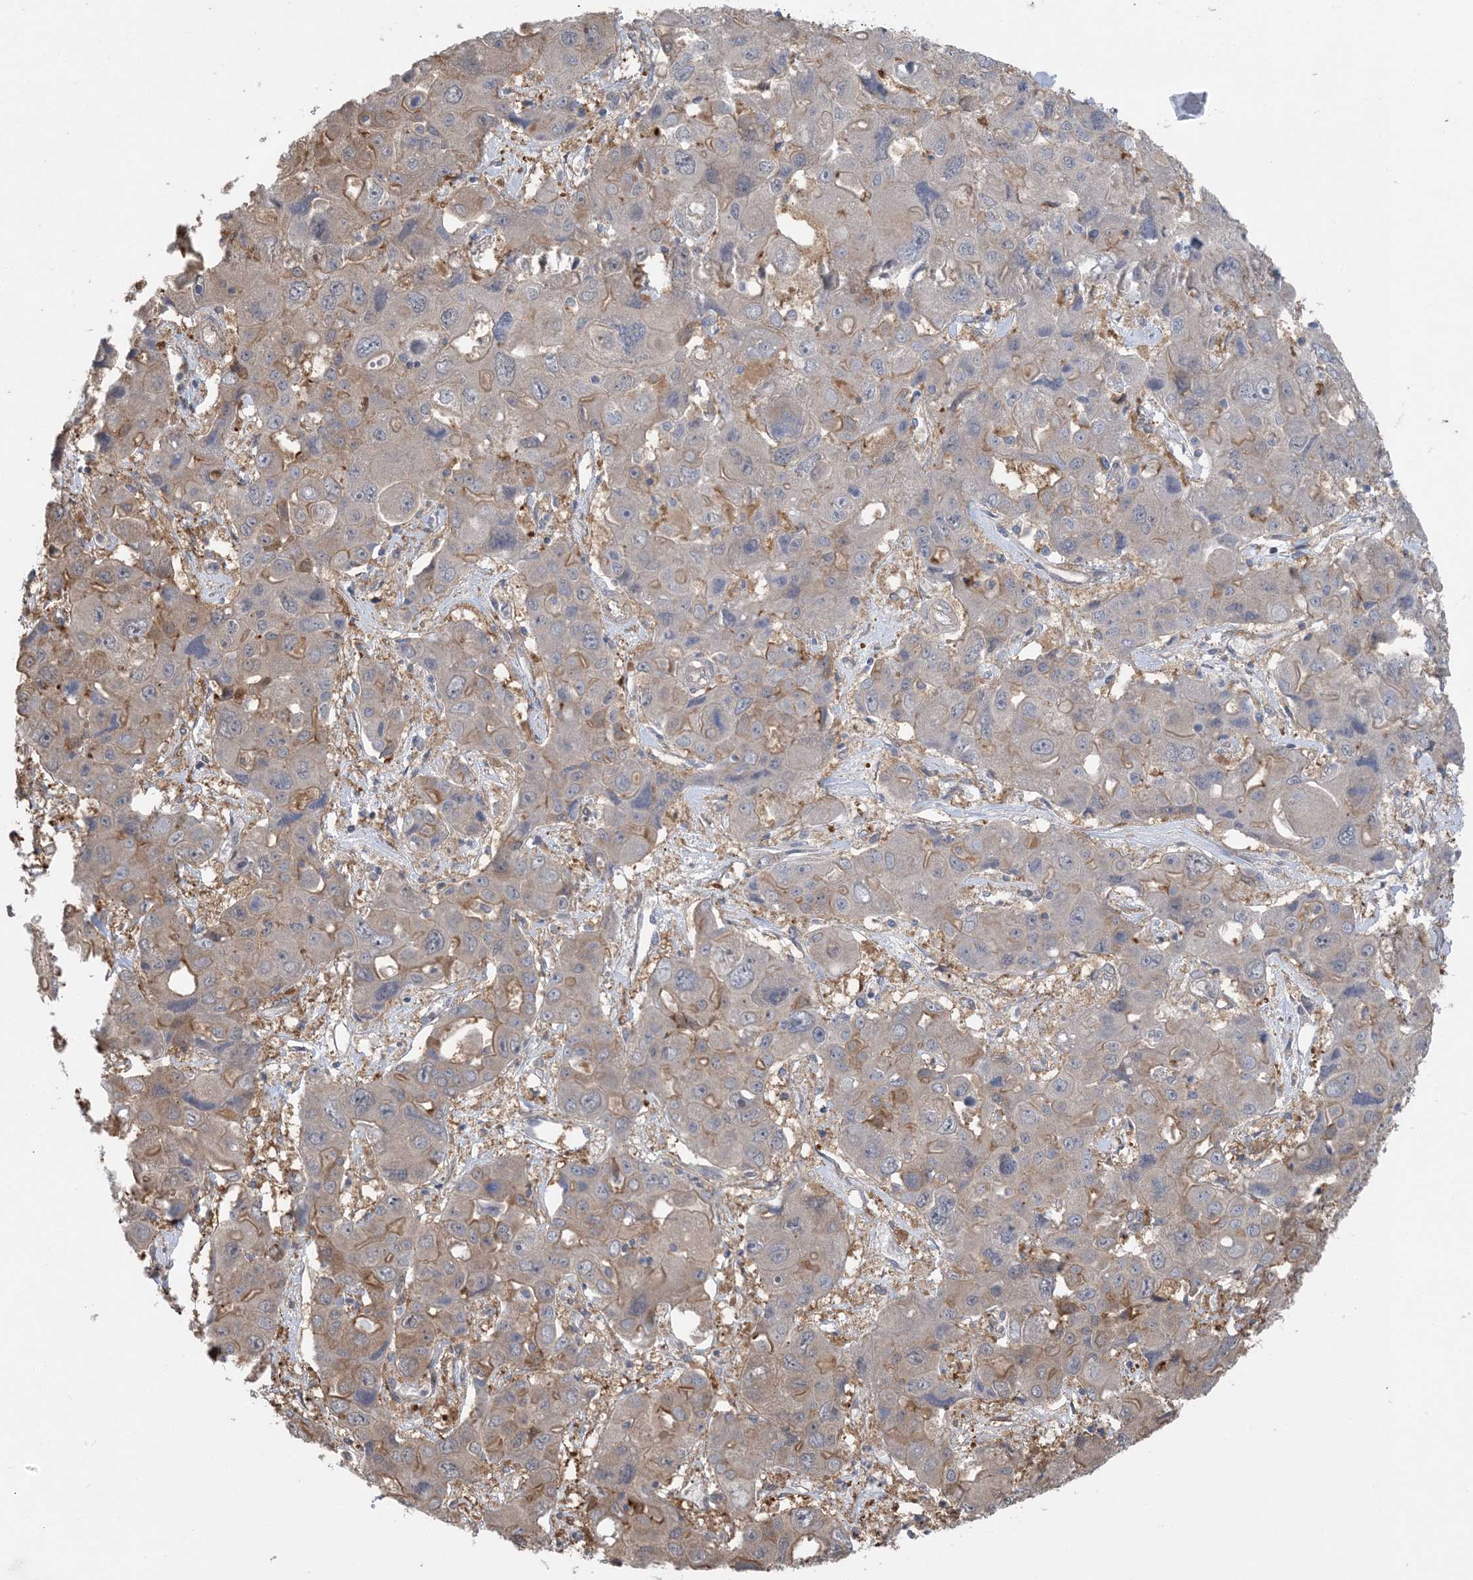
{"staining": {"intensity": "moderate", "quantity": "<25%", "location": "cytoplasmic/membranous"}, "tissue": "liver cancer", "cell_type": "Tumor cells", "image_type": "cancer", "snomed": [{"axis": "morphology", "description": "Cholangiocarcinoma"}, {"axis": "topography", "description": "Liver"}], "caption": "A brown stain shows moderate cytoplasmic/membranous staining of a protein in human liver cancer tumor cells. The protein of interest is shown in brown color, while the nuclei are stained blue.", "gene": "HIKESHI", "patient": {"sex": "male", "age": 67}}